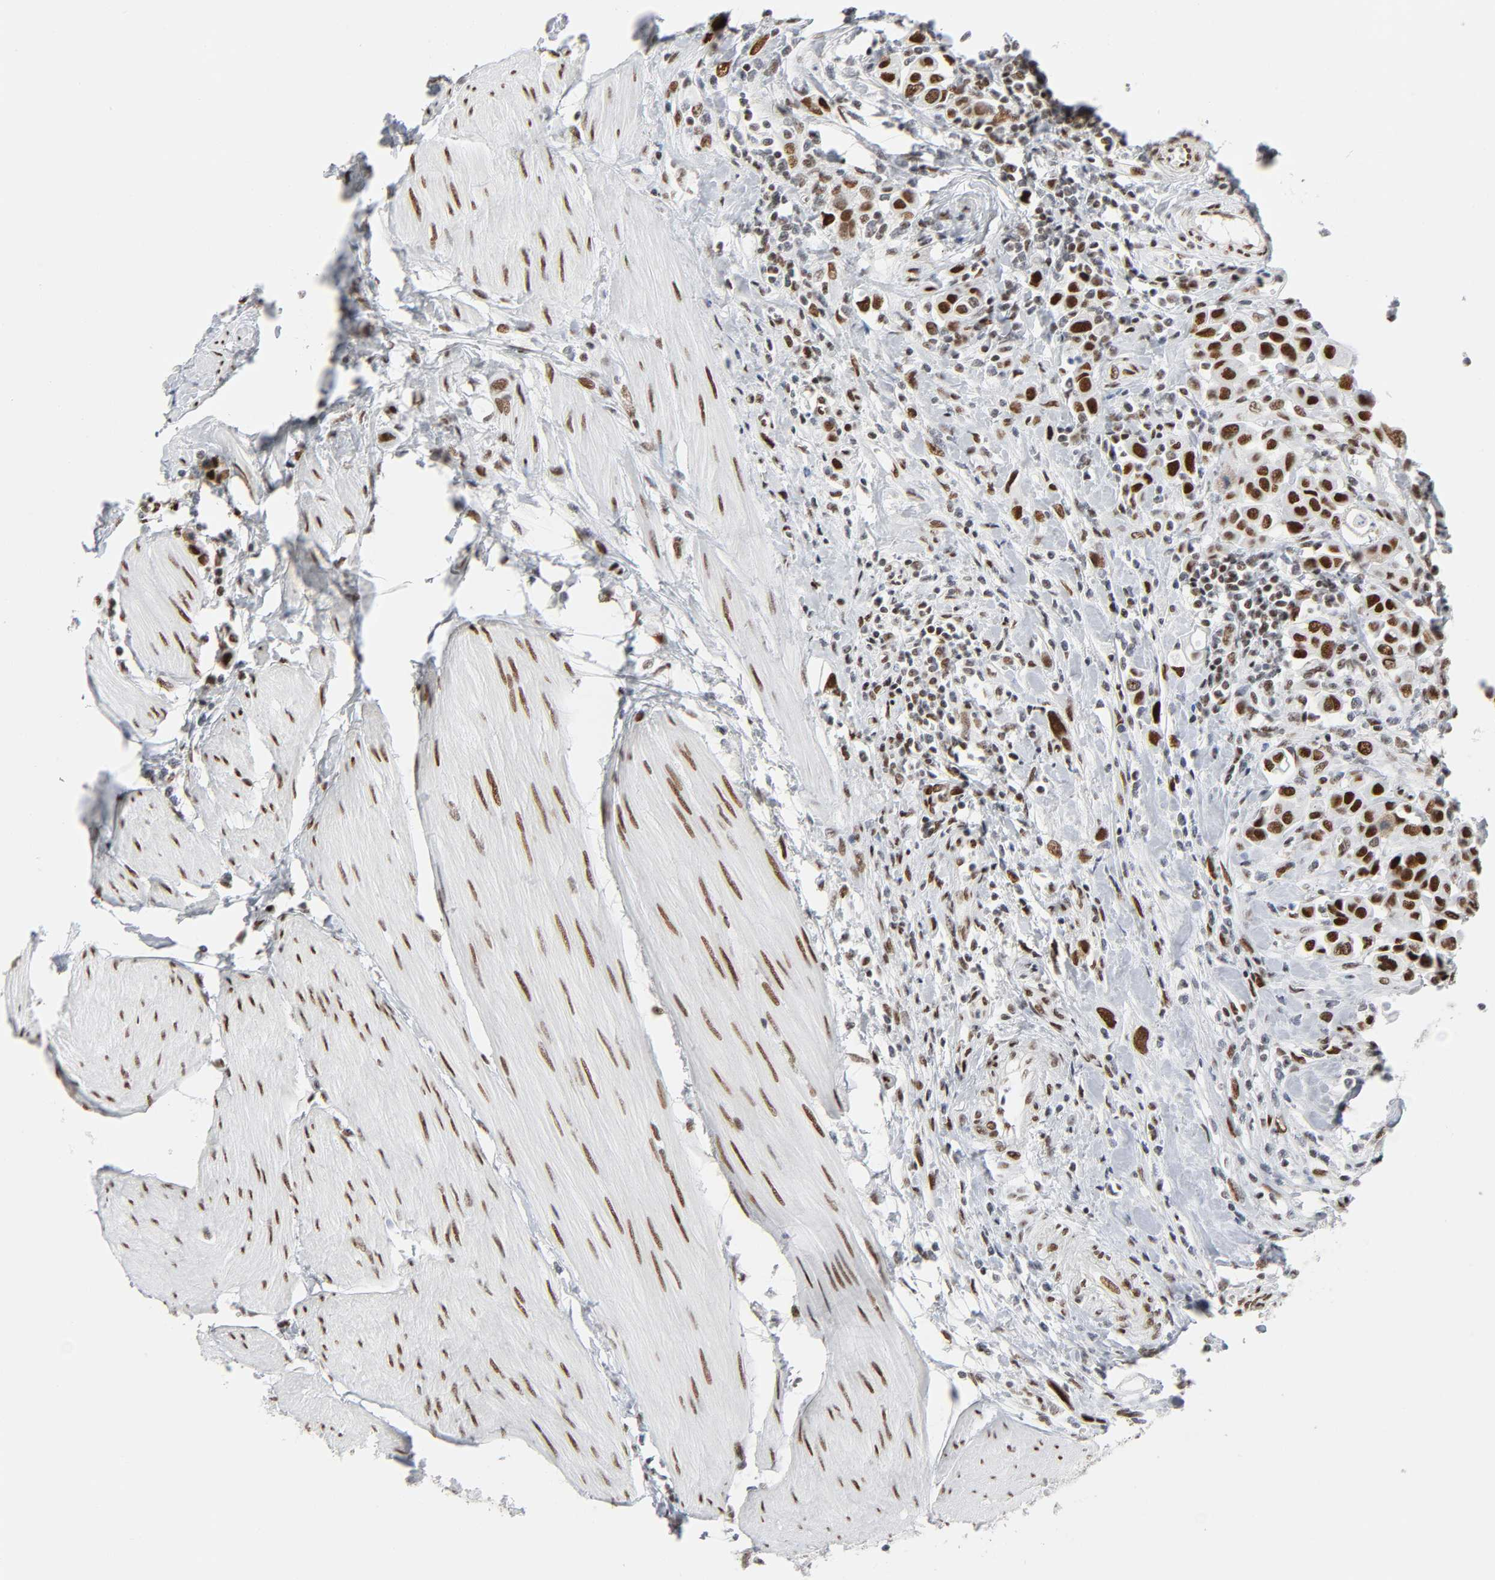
{"staining": {"intensity": "strong", "quantity": ">75%", "location": "nuclear"}, "tissue": "urothelial cancer", "cell_type": "Tumor cells", "image_type": "cancer", "snomed": [{"axis": "morphology", "description": "Urothelial carcinoma, High grade"}, {"axis": "topography", "description": "Urinary bladder"}], "caption": "An immunohistochemistry image of tumor tissue is shown. Protein staining in brown labels strong nuclear positivity in urothelial cancer within tumor cells.", "gene": "HSF1", "patient": {"sex": "male", "age": 50}}